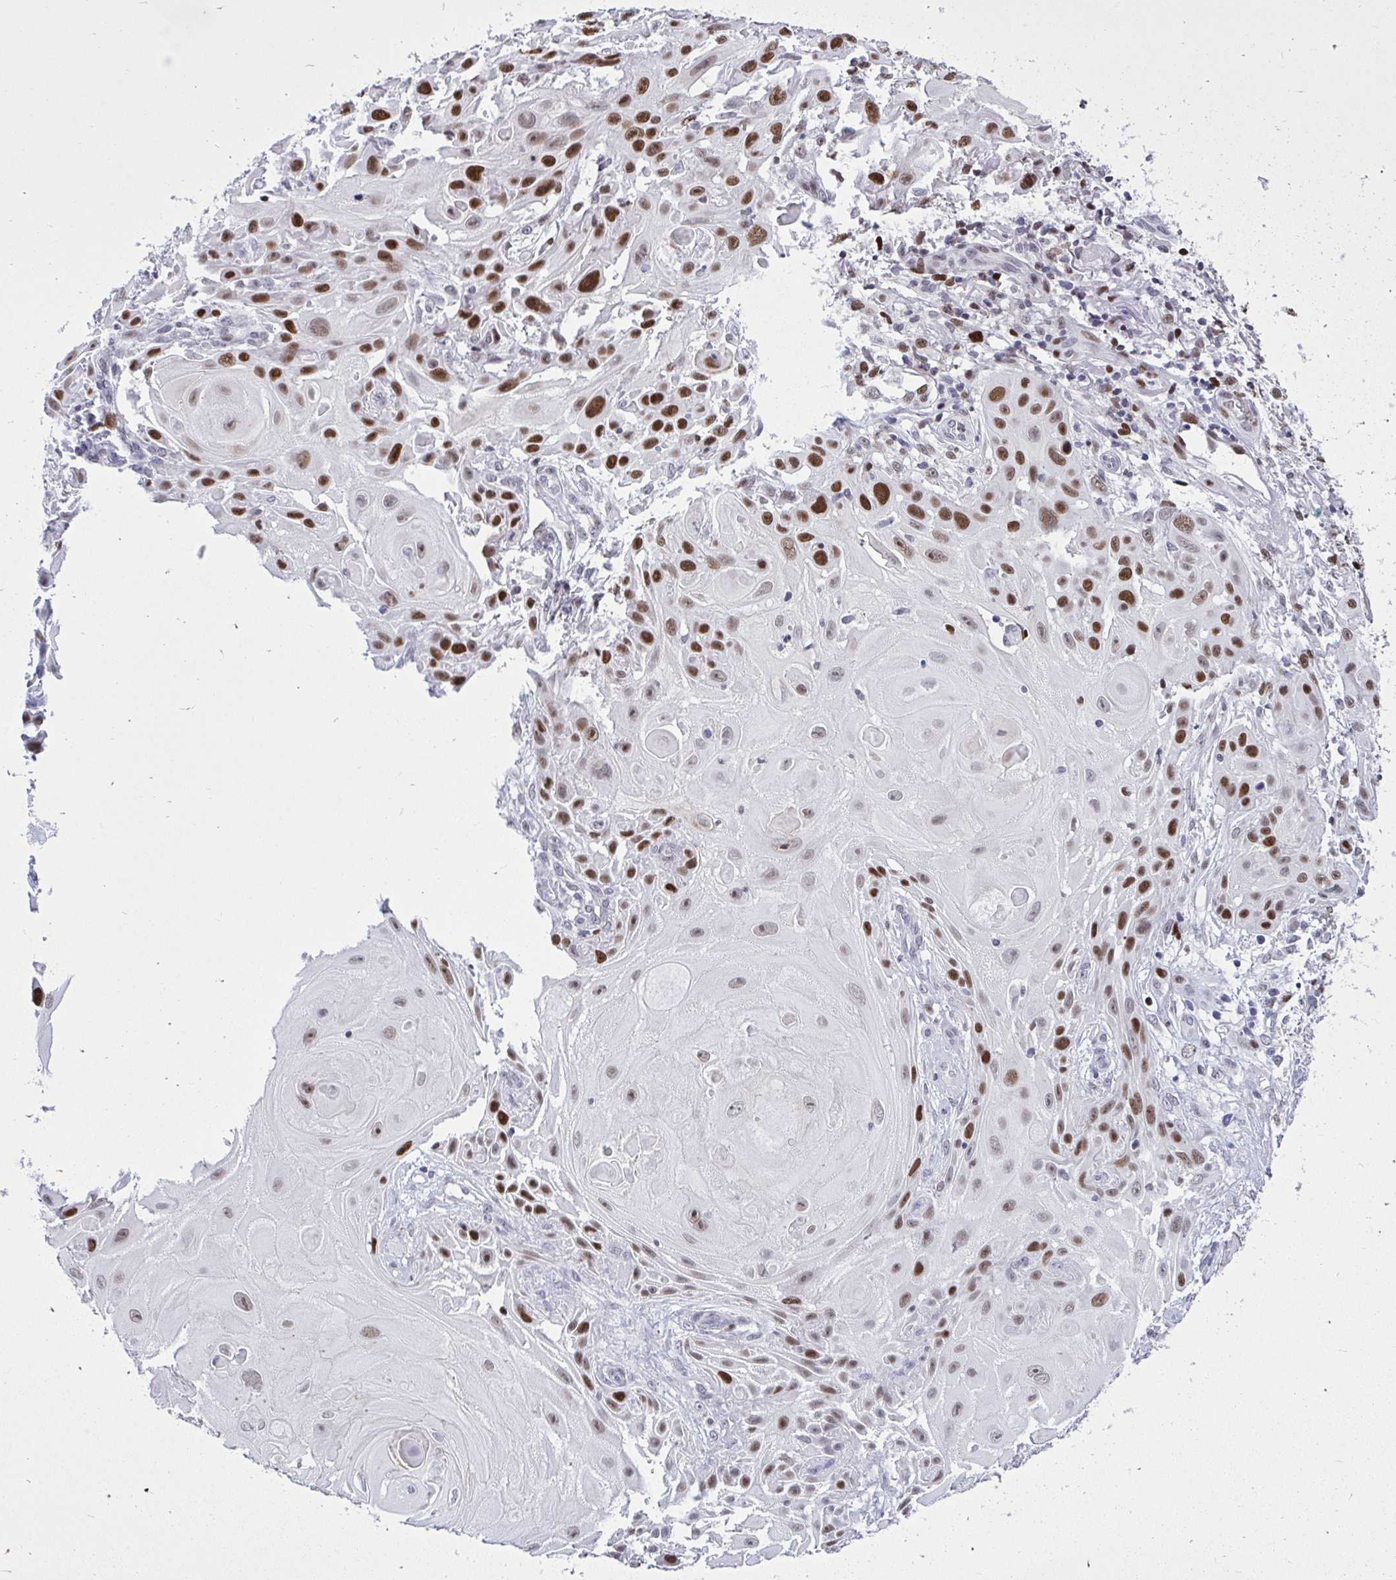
{"staining": {"intensity": "strong", "quantity": "25%-75%", "location": "nuclear"}, "tissue": "skin cancer", "cell_type": "Tumor cells", "image_type": "cancer", "snomed": [{"axis": "morphology", "description": "Squamous cell carcinoma, NOS"}, {"axis": "topography", "description": "Skin"}], "caption": "There is high levels of strong nuclear positivity in tumor cells of squamous cell carcinoma (skin), as demonstrated by immunohistochemical staining (brown color).", "gene": "C1QL2", "patient": {"sex": "female", "age": 91}}